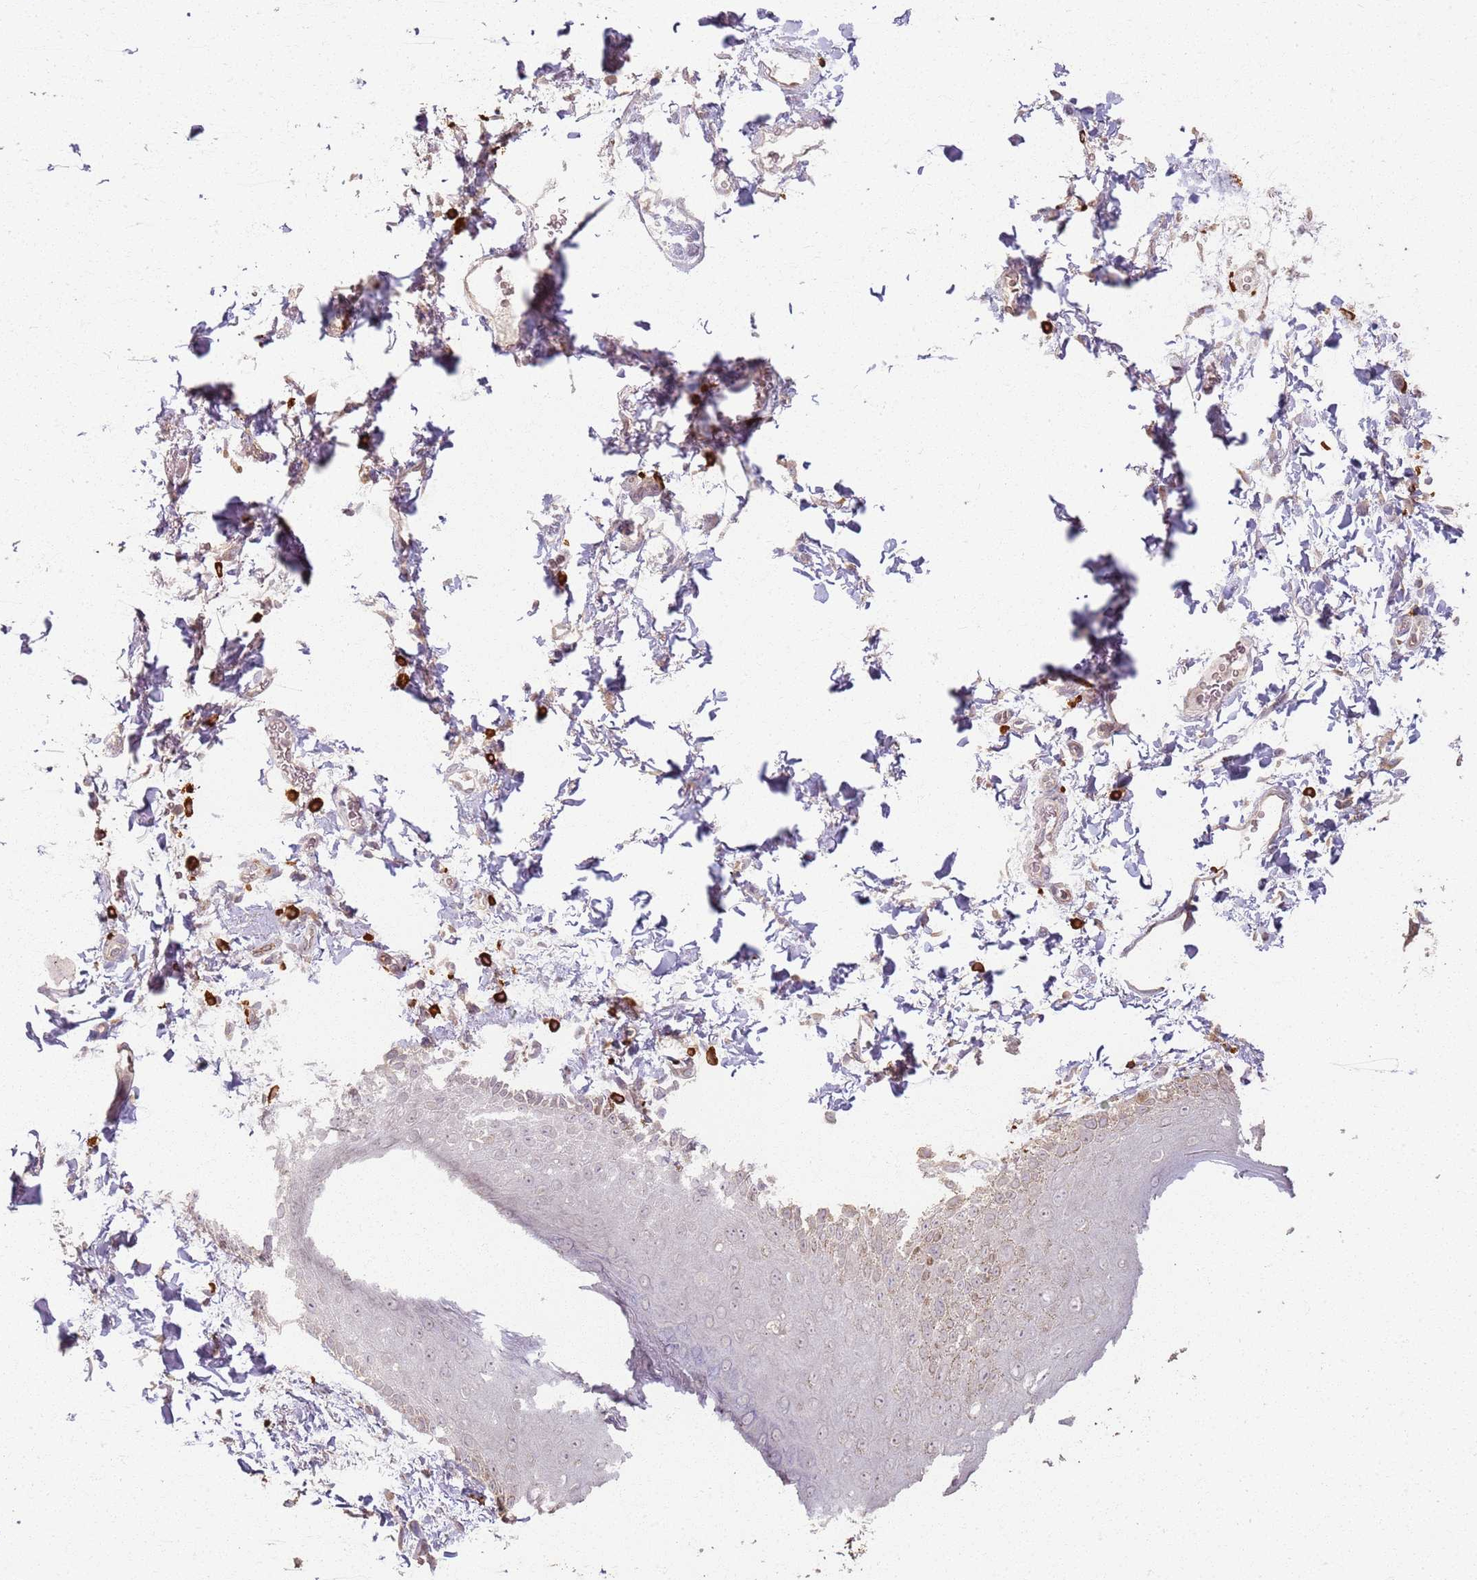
{"staining": {"intensity": "weak", "quantity": "<25%", "location": "cytoplasmic/membranous,nuclear"}, "tissue": "skin", "cell_type": "Epidermal cells", "image_type": "normal", "snomed": [{"axis": "morphology", "description": "Normal tissue, NOS"}, {"axis": "topography", "description": "Anal"}], "caption": "This is an immunohistochemistry histopathology image of normal human skin. There is no staining in epidermal cells.", "gene": "CCDC168", "patient": {"sex": "male", "age": 44}}